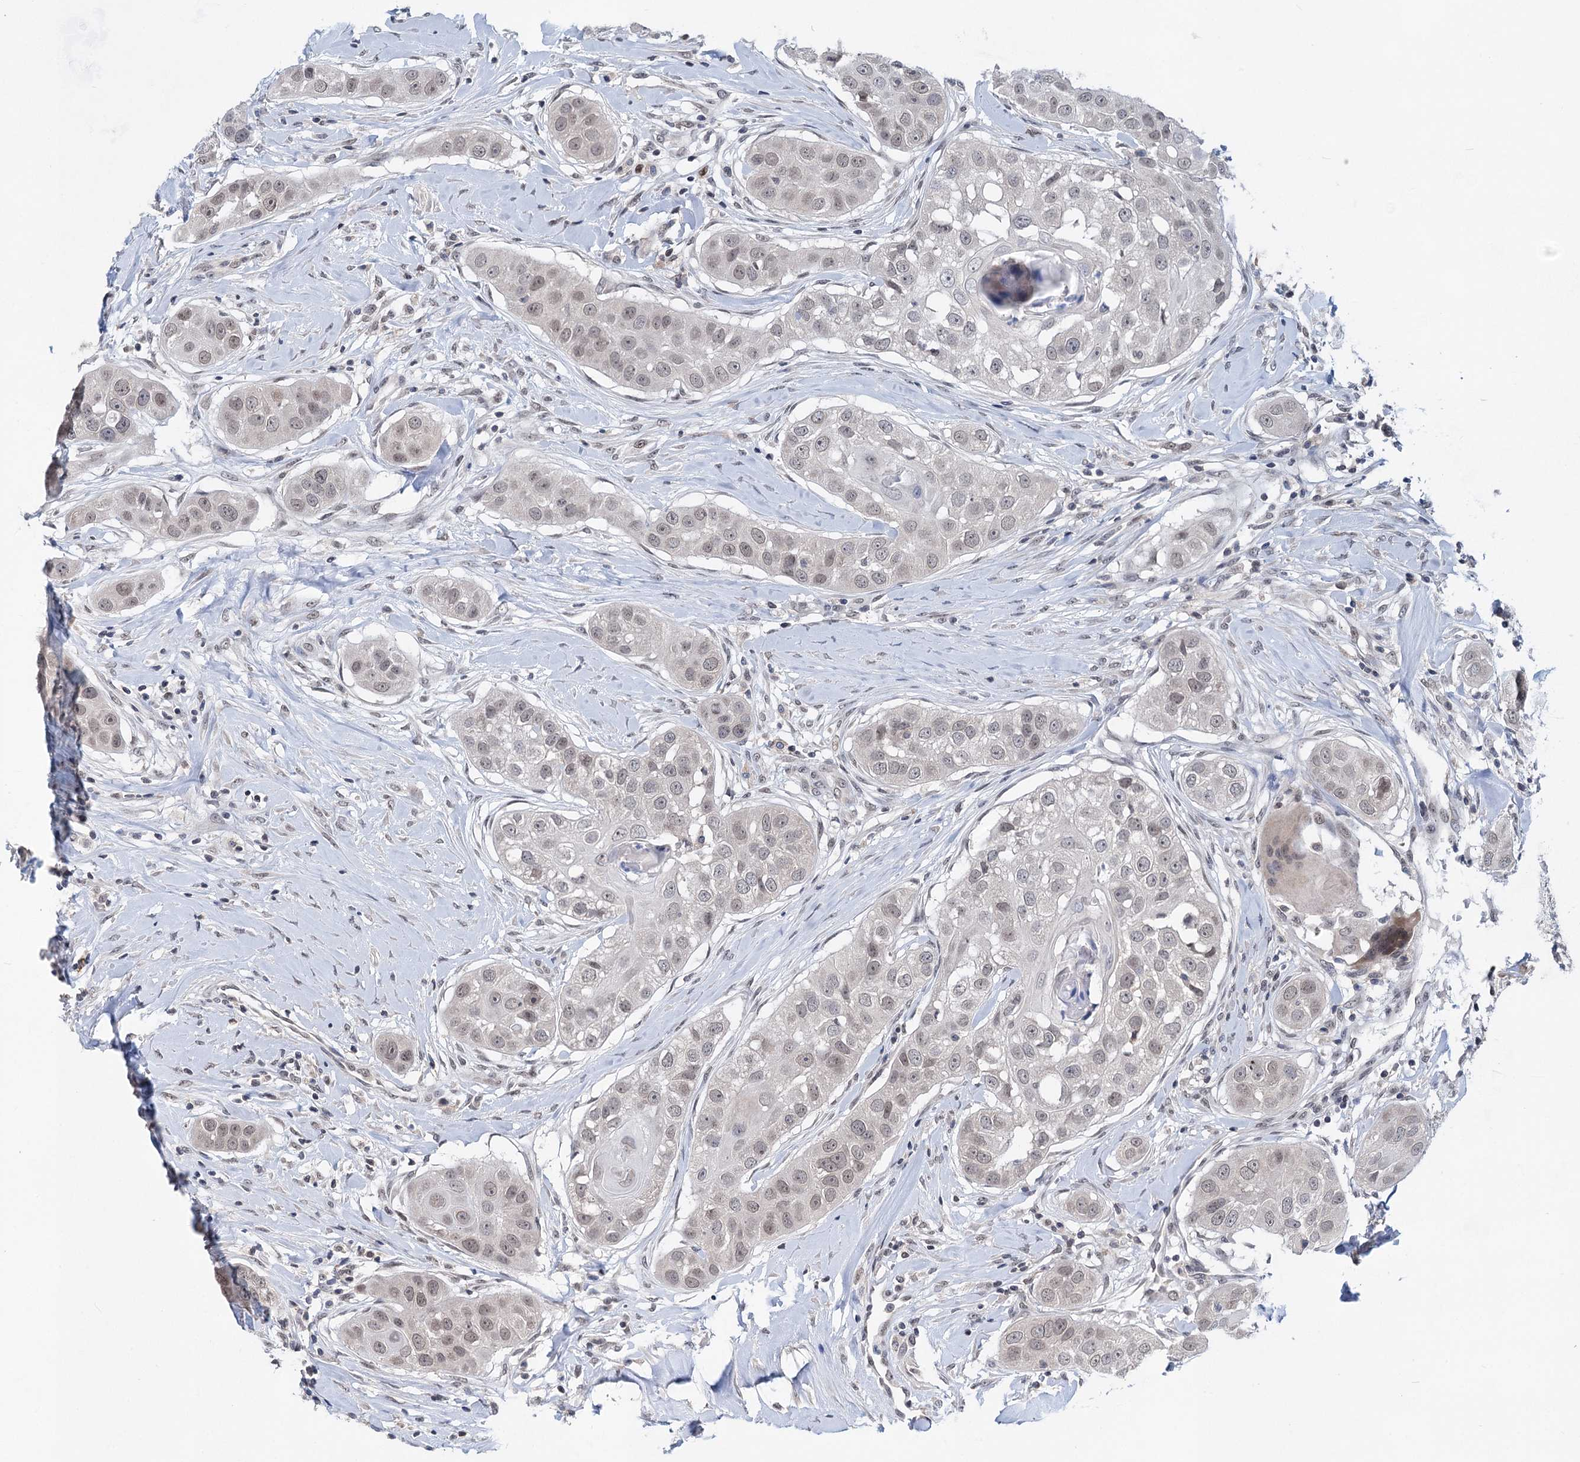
{"staining": {"intensity": "negative", "quantity": "none", "location": "none"}, "tissue": "head and neck cancer", "cell_type": "Tumor cells", "image_type": "cancer", "snomed": [{"axis": "morphology", "description": "Normal tissue, NOS"}, {"axis": "morphology", "description": "Squamous cell carcinoma, NOS"}, {"axis": "topography", "description": "Skeletal muscle"}, {"axis": "topography", "description": "Head-Neck"}], "caption": "Immunohistochemical staining of squamous cell carcinoma (head and neck) exhibits no significant positivity in tumor cells.", "gene": "TTC17", "patient": {"sex": "male", "age": 51}}